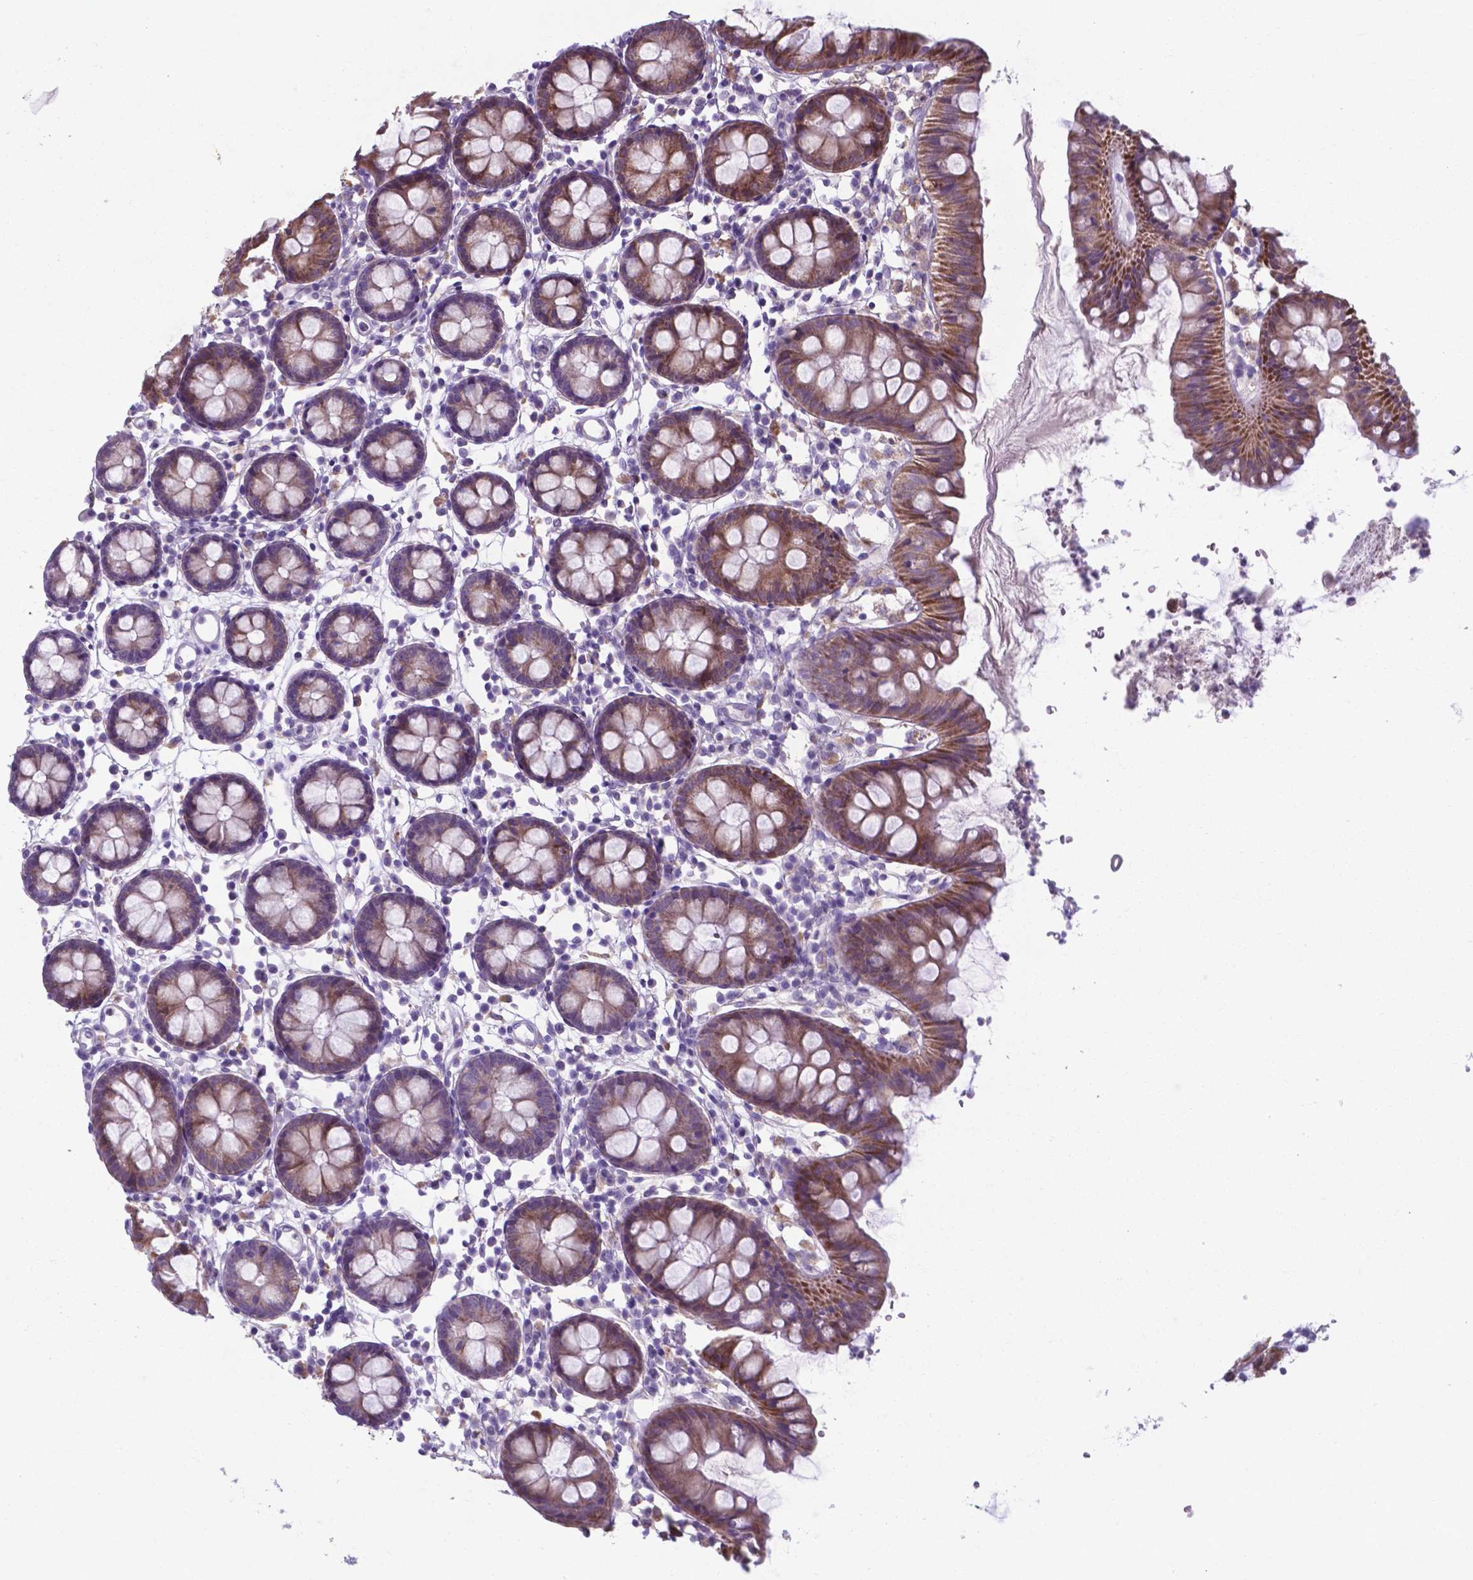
{"staining": {"intensity": "negative", "quantity": "none", "location": "none"}, "tissue": "colon", "cell_type": "Endothelial cells", "image_type": "normal", "snomed": [{"axis": "morphology", "description": "Normal tissue, NOS"}, {"axis": "topography", "description": "Colon"}], "caption": "IHC of unremarkable human colon exhibits no positivity in endothelial cells.", "gene": "AP5B1", "patient": {"sex": "female", "age": 84}}